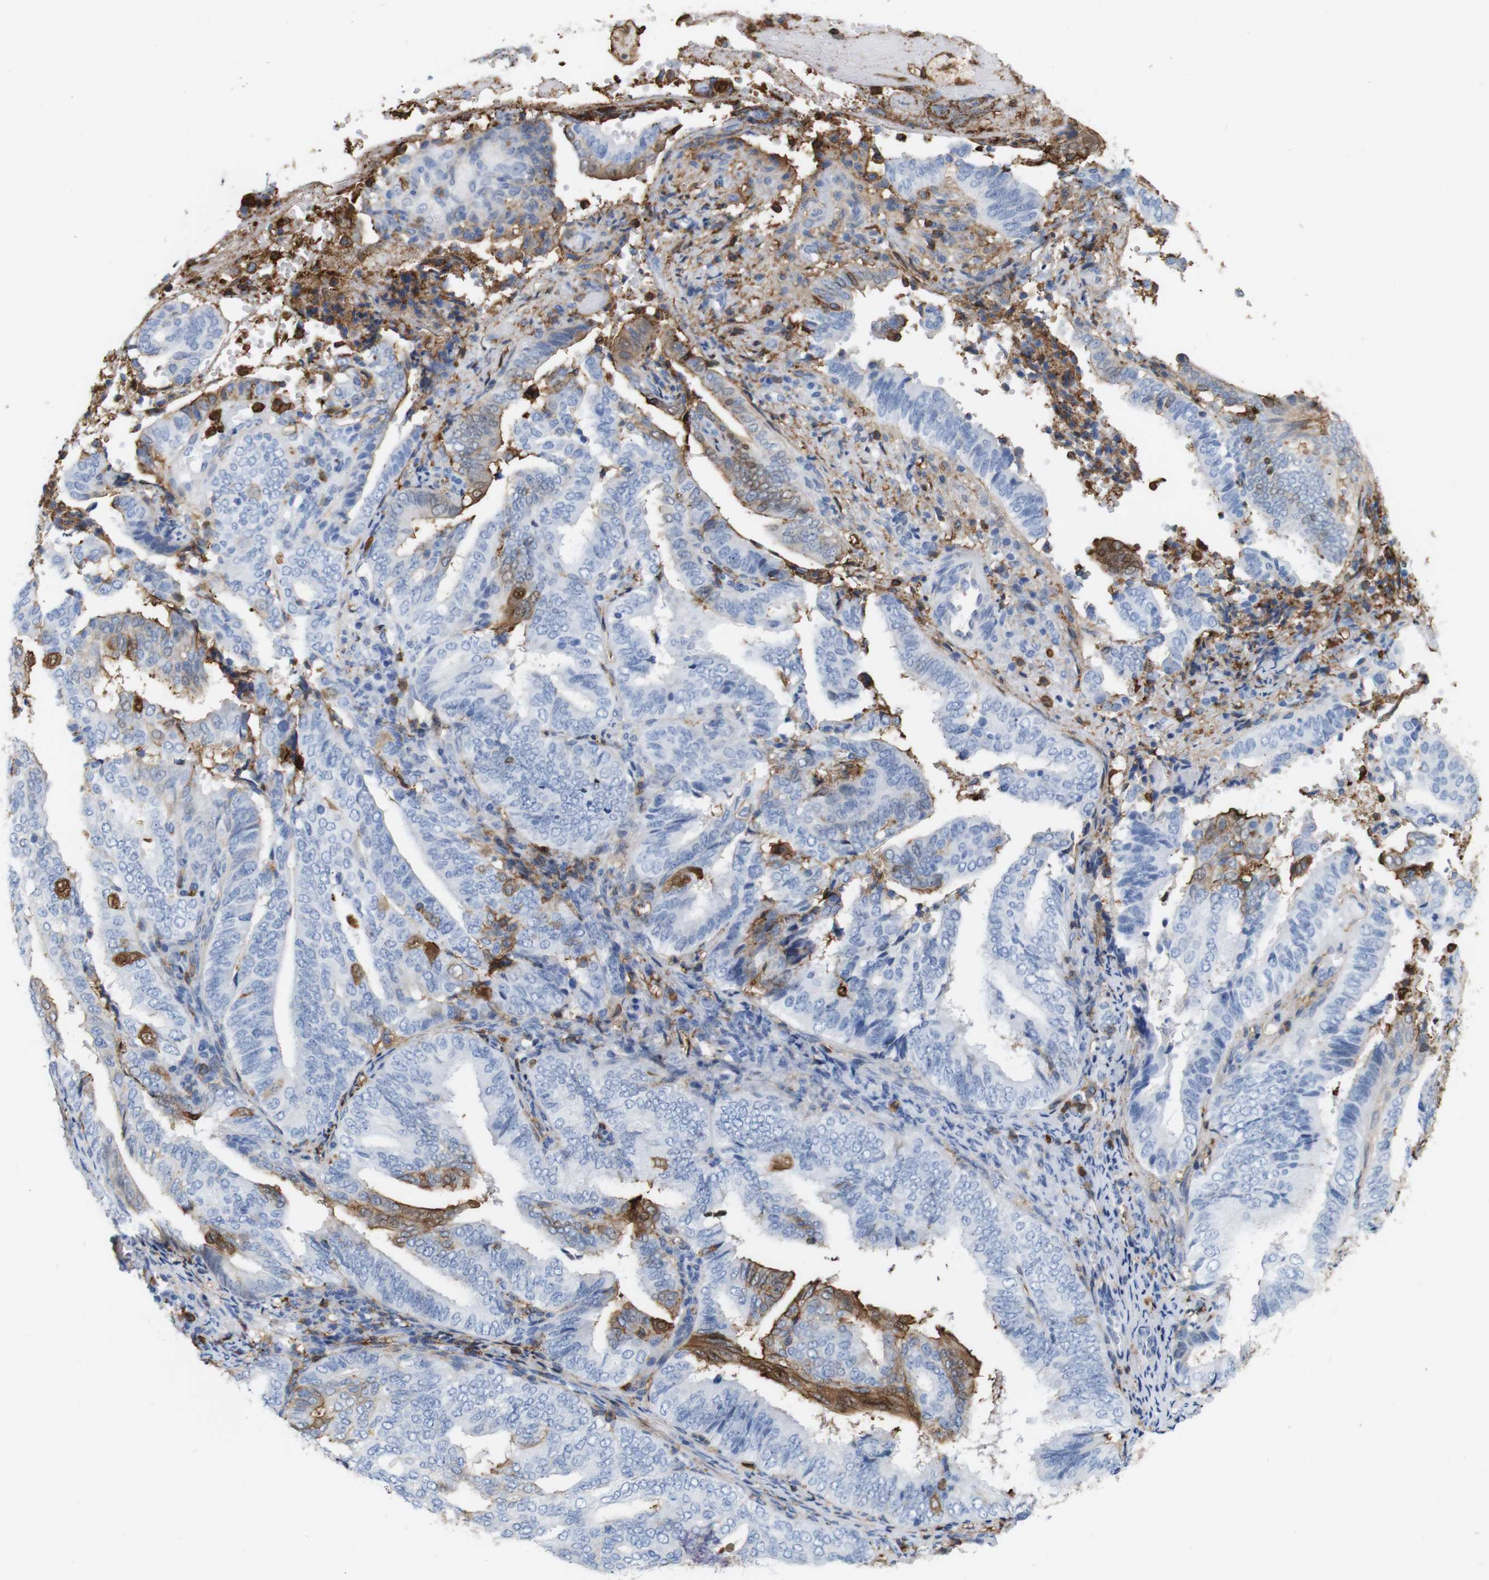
{"staining": {"intensity": "moderate", "quantity": "<25%", "location": "cytoplasmic/membranous"}, "tissue": "endometrial cancer", "cell_type": "Tumor cells", "image_type": "cancer", "snomed": [{"axis": "morphology", "description": "Adenocarcinoma, NOS"}, {"axis": "topography", "description": "Endometrium"}], "caption": "Human endometrial cancer stained with a protein marker shows moderate staining in tumor cells.", "gene": "ANXA1", "patient": {"sex": "female", "age": 58}}